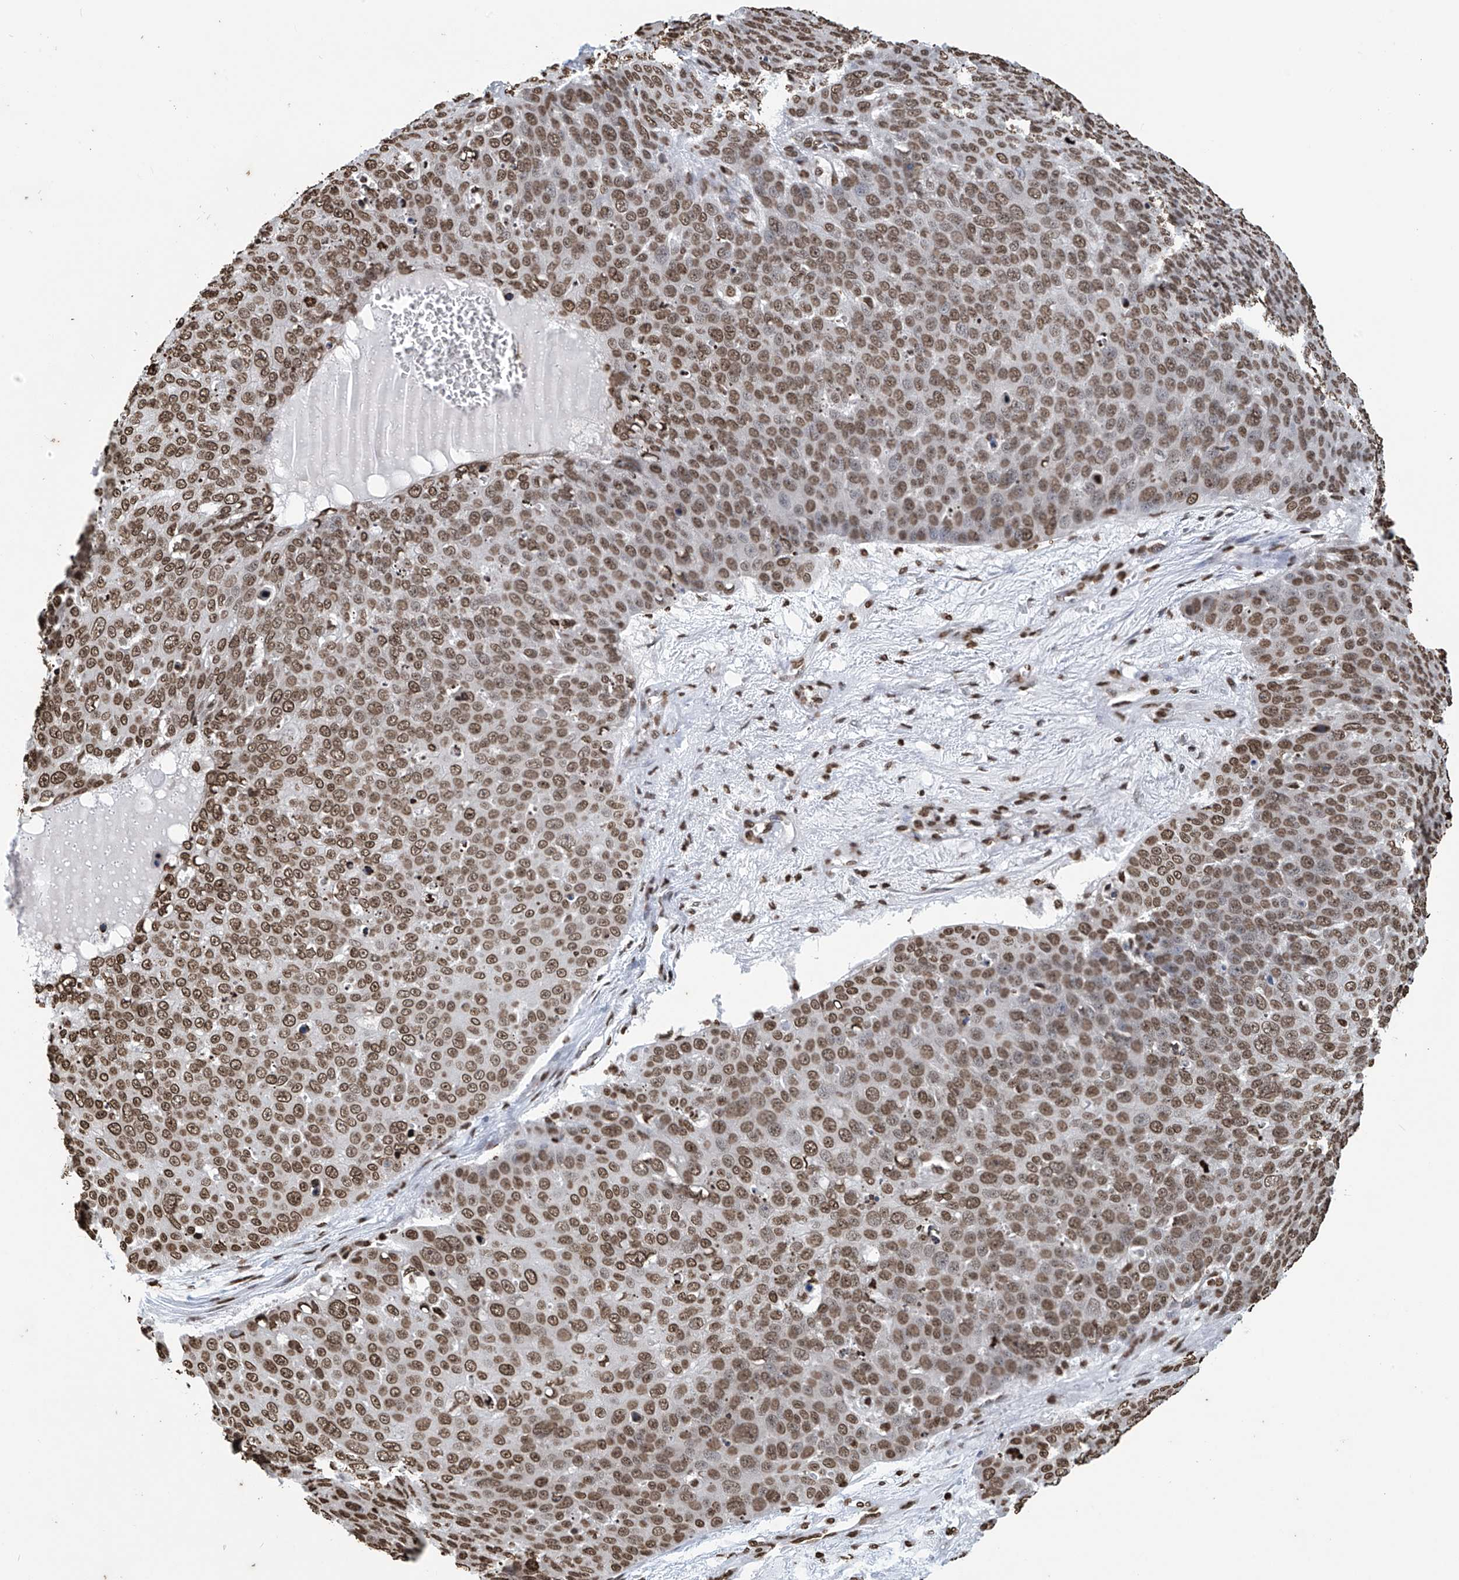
{"staining": {"intensity": "moderate", "quantity": ">75%", "location": "nuclear"}, "tissue": "skin cancer", "cell_type": "Tumor cells", "image_type": "cancer", "snomed": [{"axis": "morphology", "description": "Squamous cell carcinoma, NOS"}, {"axis": "topography", "description": "Skin"}], "caption": "Protein analysis of skin cancer tissue exhibits moderate nuclear staining in about >75% of tumor cells. (DAB IHC, brown staining for protein, blue staining for nuclei).", "gene": "DPPA2", "patient": {"sex": "male", "age": 71}}